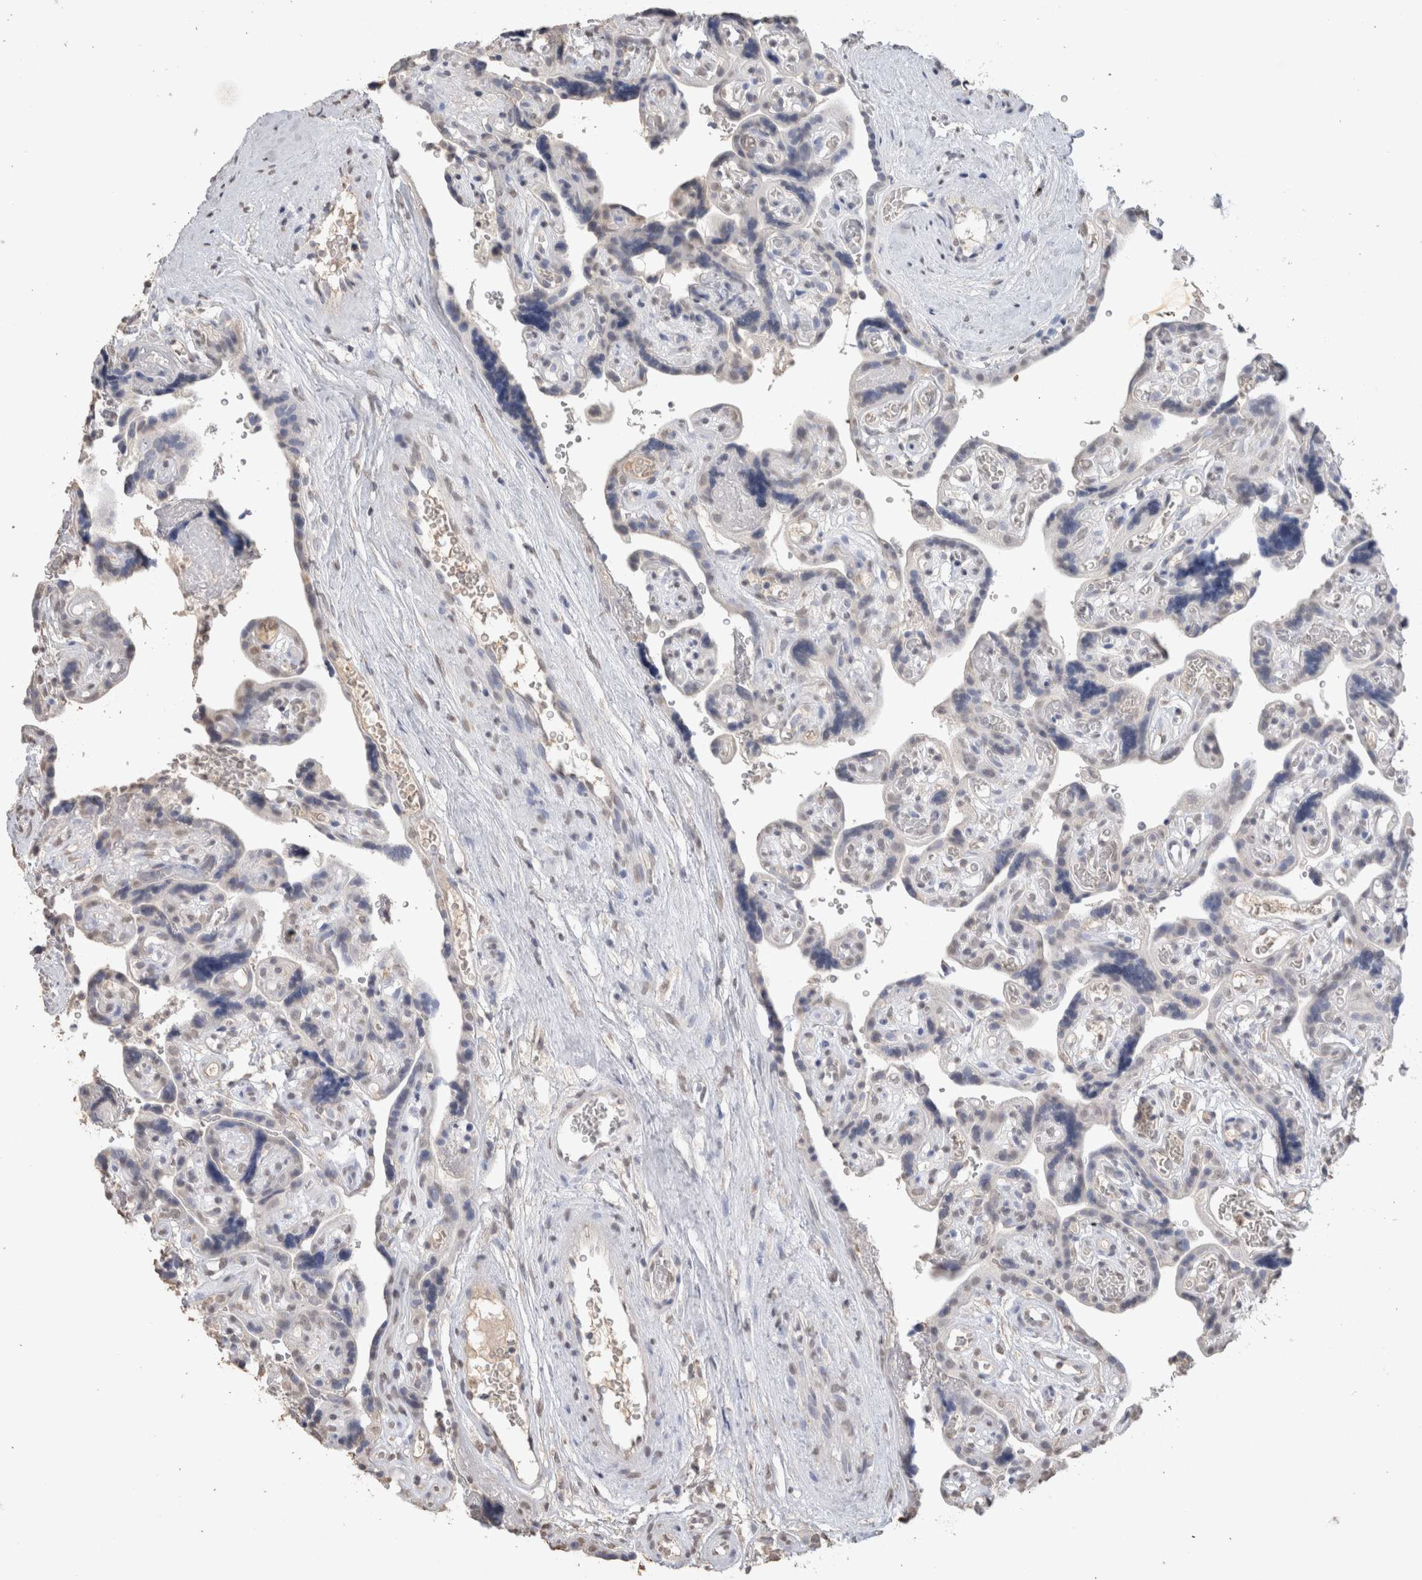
{"staining": {"intensity": "weak", "quantity": ">75%", "location": "nuclear"}, "tissue": "placenta", "cell_type": "Decidual cells", "image_type": "normal", "snomed": [{"axis": "morphology", "description": "Normal tissue, NOS"}, {"axis": "topography", "description": "Placenta"}], "caption": "Immunohistochemistry (IHC) of benign placenta displays low levels of weak nuclear positivity in about >75% of decidual cells.", "gene": "LGALS2", "patient": {"sex": "female", "age": 30}}